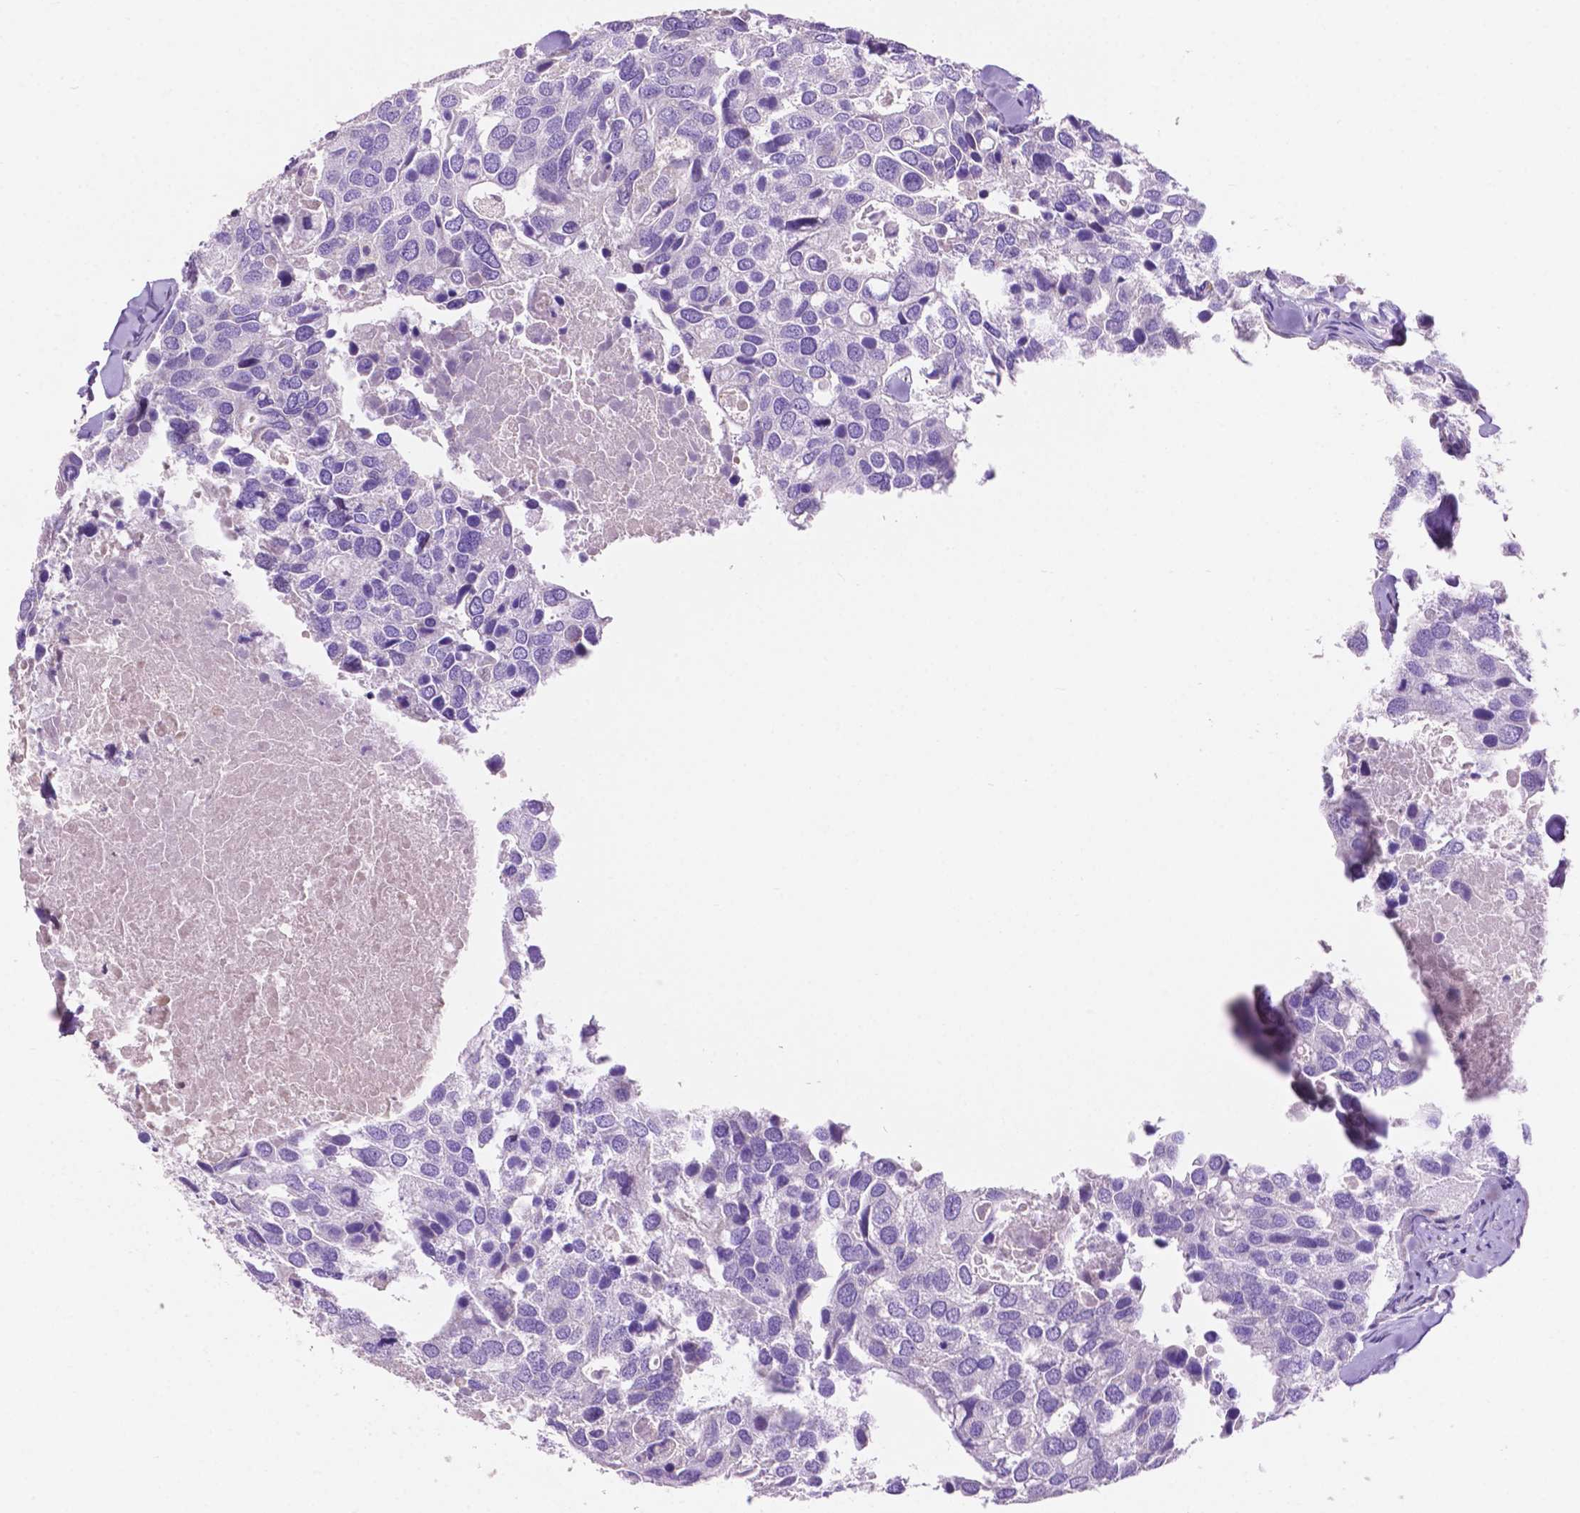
{"staining": {"intensity": "negative", "quantity": "none", "location": "none"}, "tissue": "breast cancer", "cell_type": "Tumor cells", "image_type": "cancer", "snomed": [{"axis": "morphology", "description": "Duct carcinoma"}, {"axis": "topography", "description": "Breast"}], "caption": "High power microscopy image of an IHC micrograph of breast intraductal carcinoma, revealing no significant staining in tumor cells.", "gene": "CLDN17", "patient": {"sex": "female", "age": 83}}